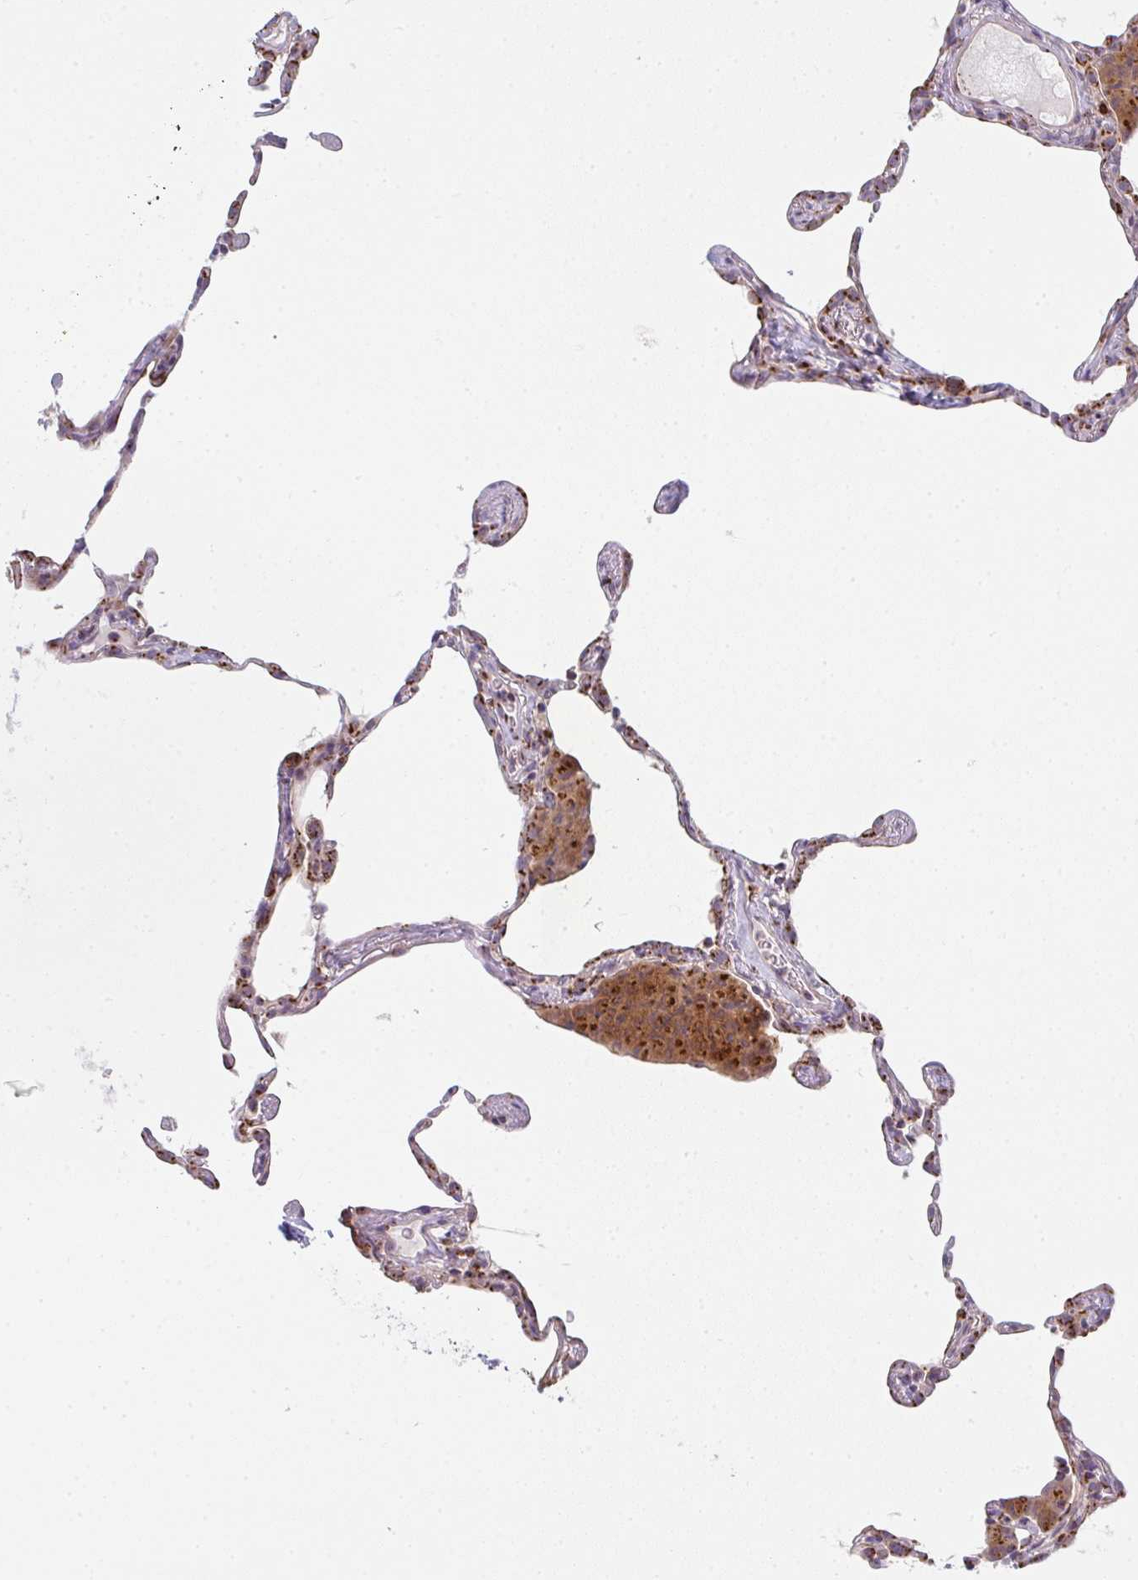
{"staining": {"intensity": "moderate", "quantity": "25%-75%", "location": "cytoplasmic/membranous"}, "tissue": "lung", "cell_type": "Alveolar cells", "image_type": "normal", "snomed": [{"axis": "morphology", "description": "Normal tissue, NOS"}, {"axis": "topography", "description": "Lung"}], "caption": "The micrograph demonstrates staining of unremarkable lung, revealing moderate cytoplasmic/membranous protein positivity (brown color) within alveolar cells. Using DAB (3,3'-diaminobenzidine) (brown) and hematoxylin (blue) stains, captured at high magnification using brightfield microscopy.", "gene": "GVQW3", "patient": {"sex": "female", "age": 57}}